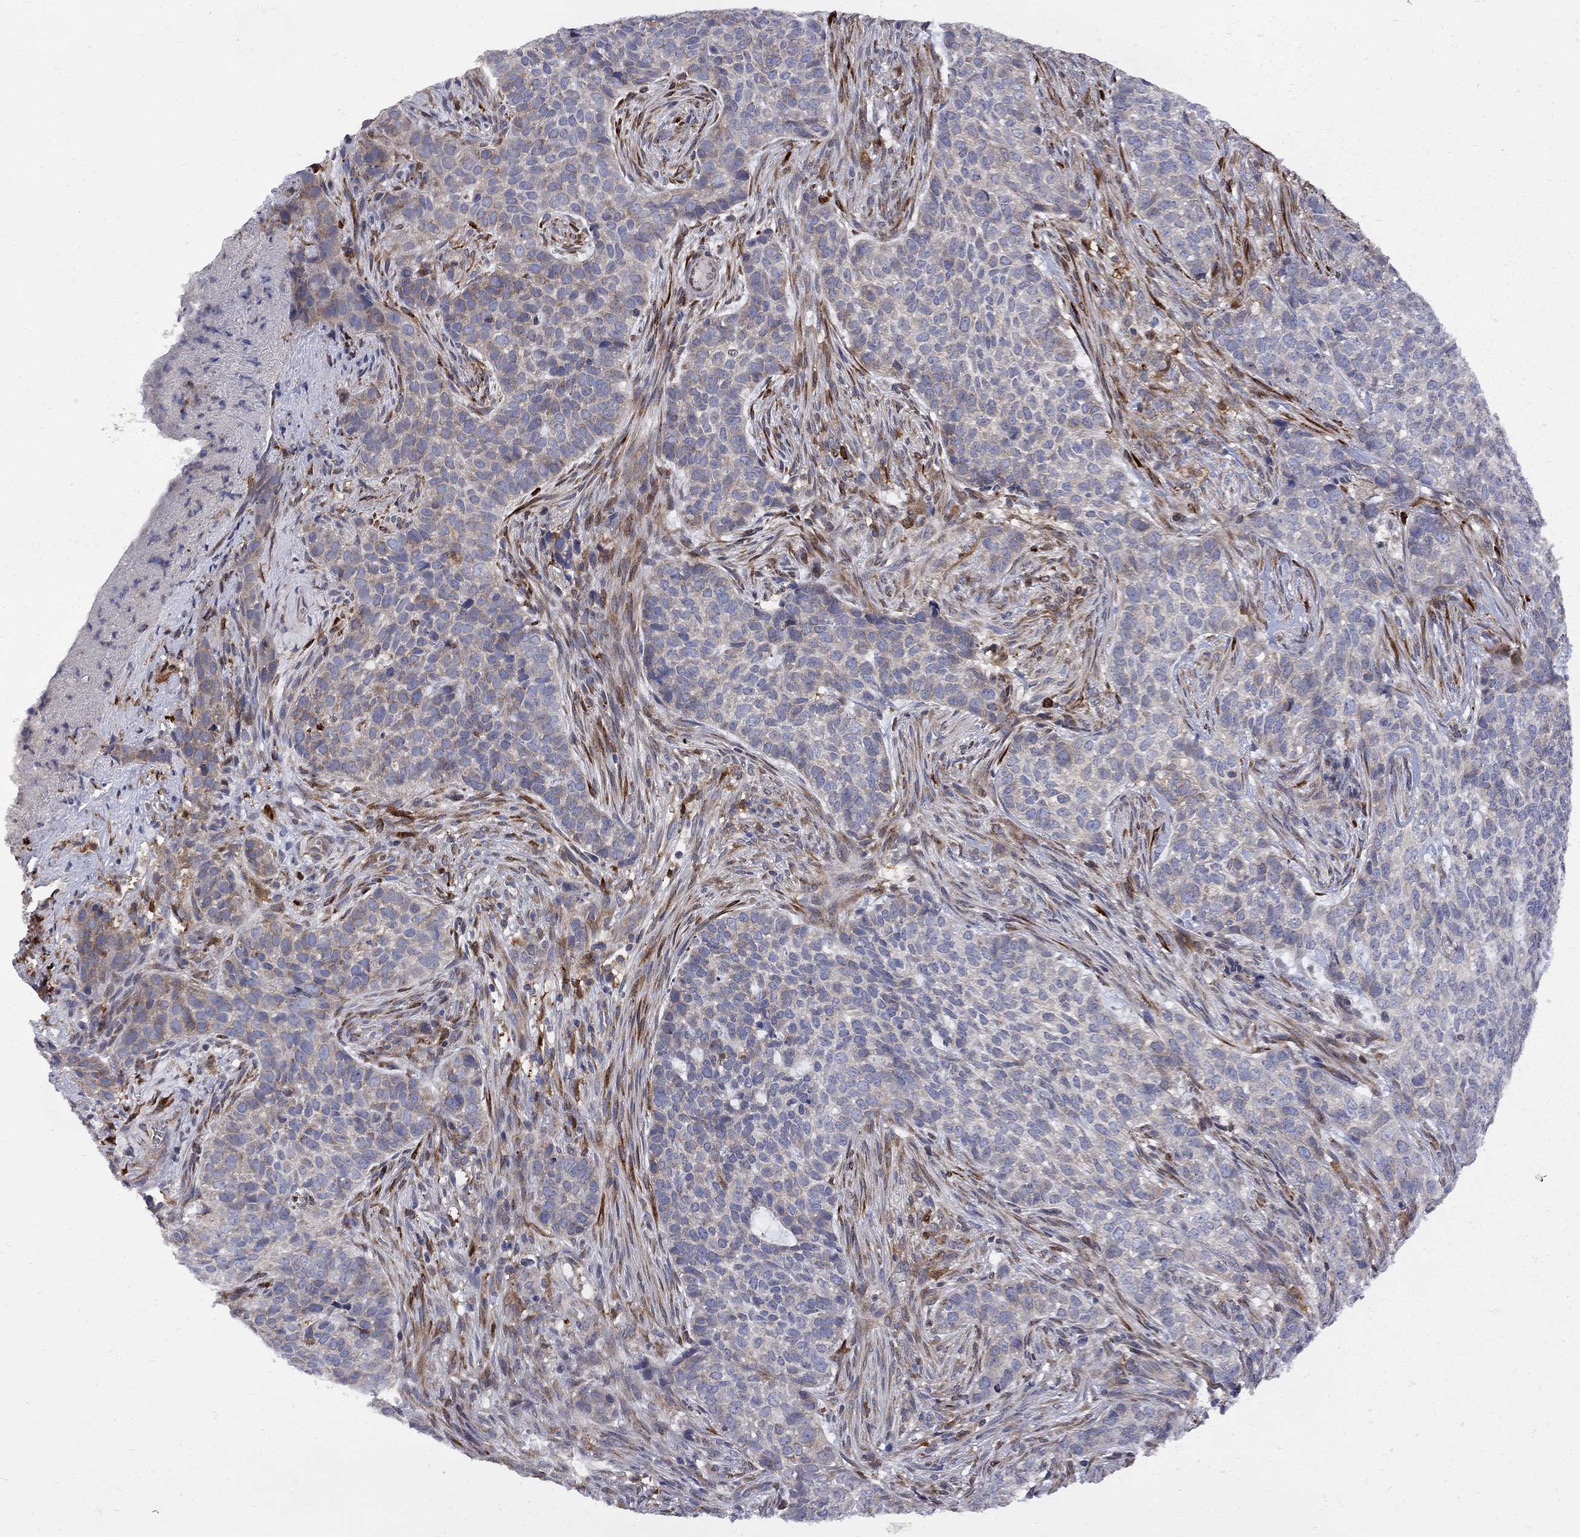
{"staining": {"intensity": "weak", "quantity": "25%-75%", "location": "cytoplasmic/membranous"}, "tissue": "skin cancer", "cell_type": "Tumor cells", "image_type": "cancer", "snomed": [{"axis": "morphology", "description": "Basal cell carcinoma"}, {"axis": "topography", "description": "Skin"}], "caption": "An IHC histopathology image of neoplastic tissue is shown. Protein staining in brown shows weak cytoplasmic/membranous positivity in basal cell carcinoma (skin) within tumor cells.", "gene": "MTHFR", "patient": {"sex": "female", "age": 69}}